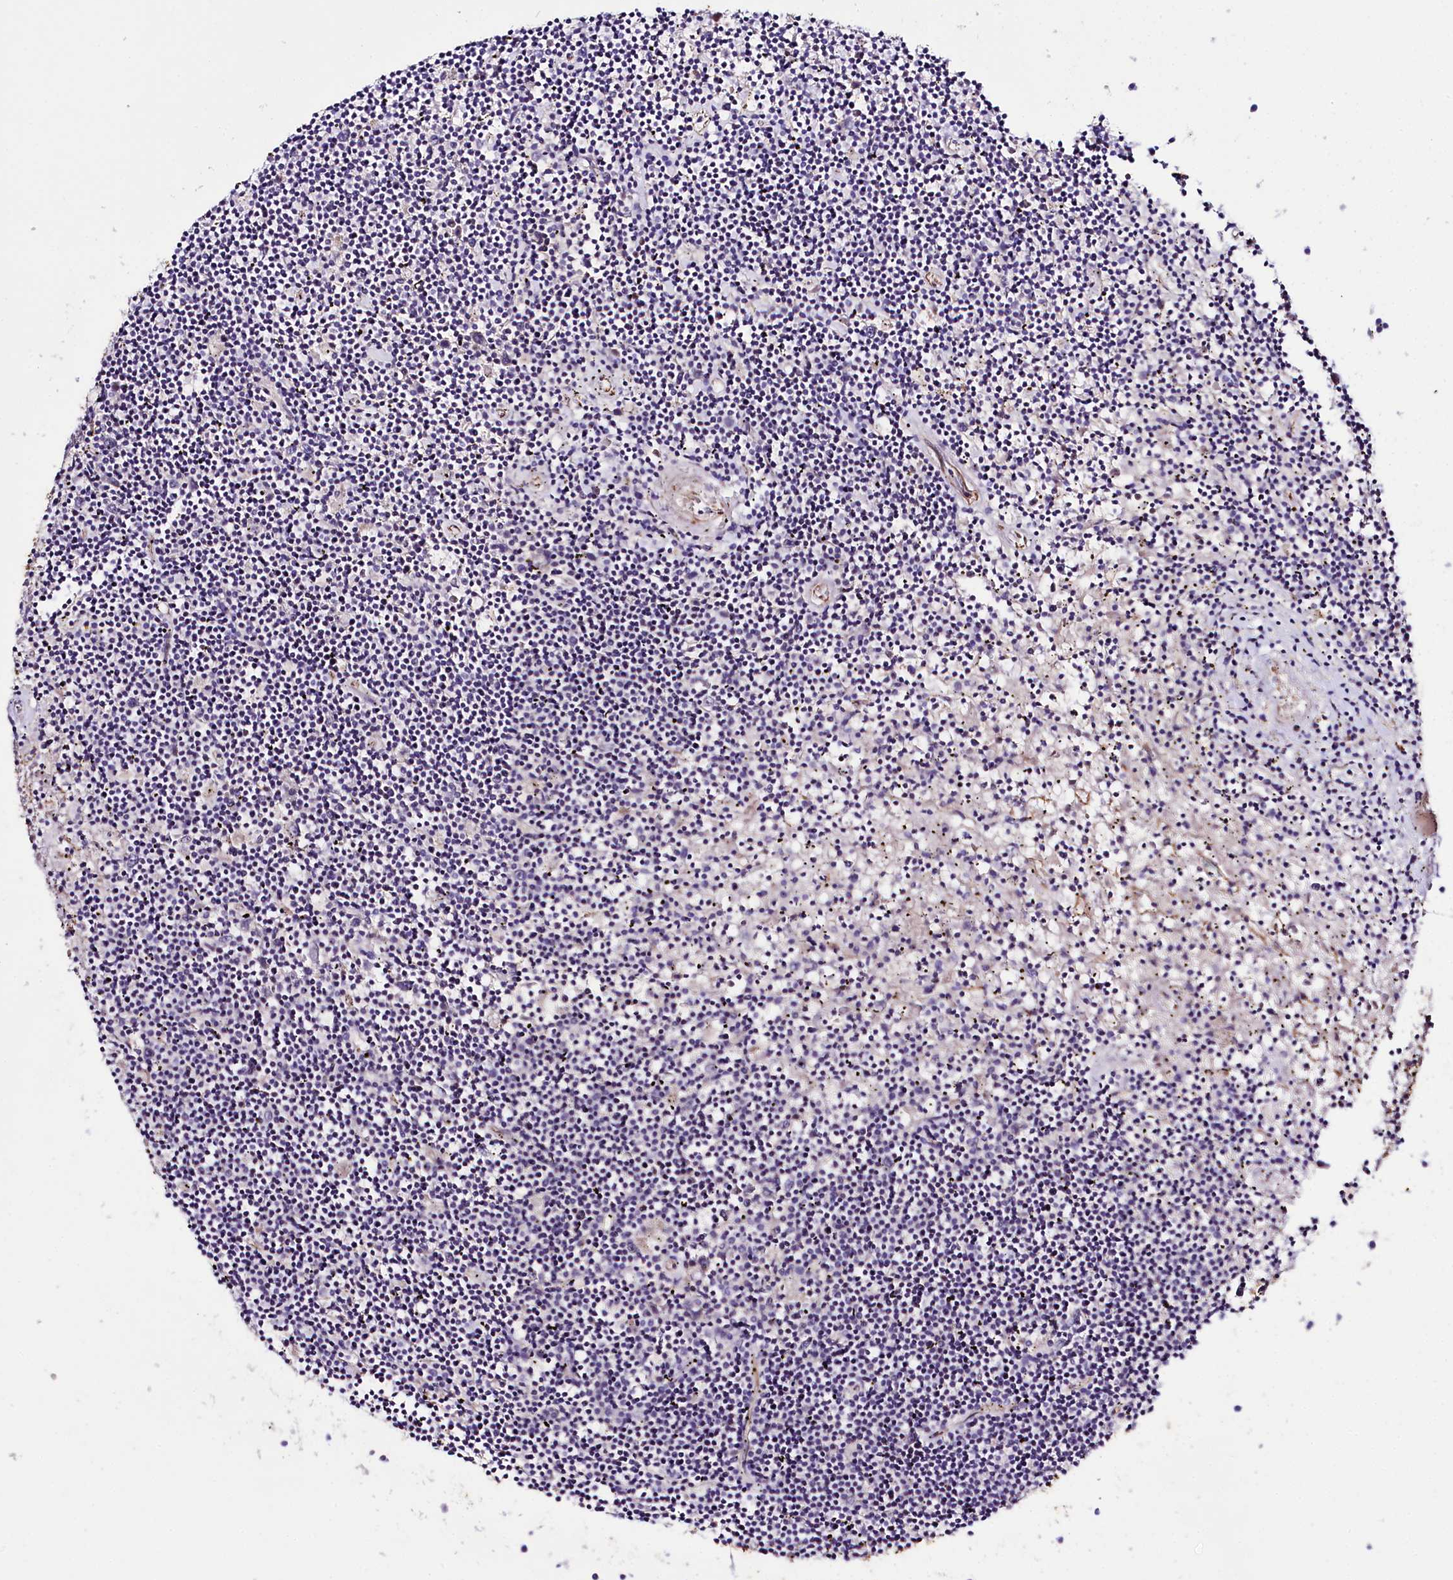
{"staining": {"intensity": "negative", "quantity": "none", "location": "none"}, "tissue": "lymphoma", "cell_type": "Tumor cells", "image_type": "cancer", "snomed": [{"axis": "morphology", "description": "Malignant lymphoma, non-Hodgkin's type, Low grade"}, {"axis": "topography", "description": "Spleen"}], "caption": "An IHC image of lymphoma is shown. There is no staining in tumor cells of lymphoma.", "gene": "SLC7A1", "patient": {"sex": "male", "age": 76}}